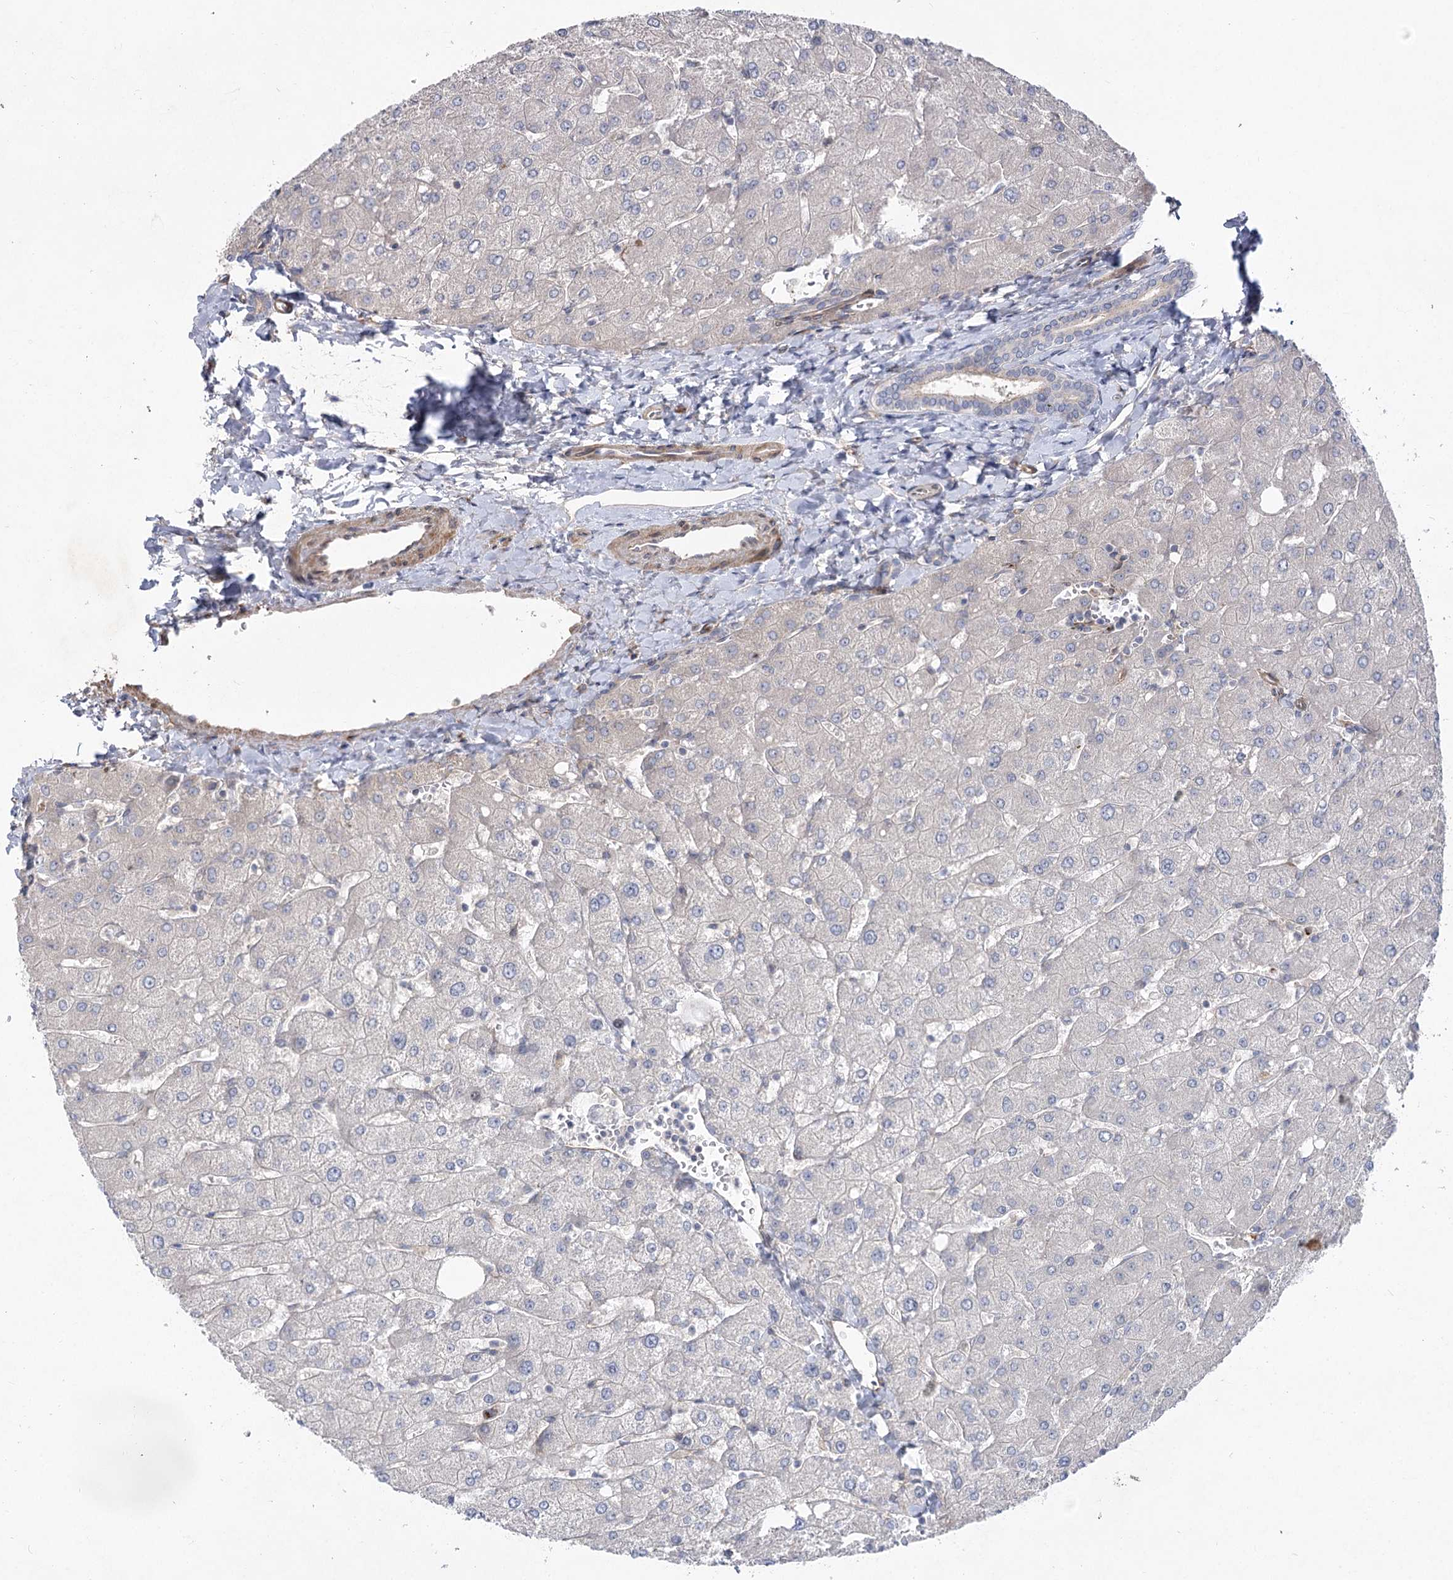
{"staining": {"intensity": "negative", "quantity": "none", "location": "none"}, "tissue": "liver", "cell_type": "Cholangiocytes", "image_type": "normal", "snomed": [{"axis": "morphology", "description": "Normal tissue, NOS"}, {"axis": "topography", "description": "Liver"}], "caption": "High magnification brightfield microscopy of unremarkable liver stained with DAB (3,3'-diaminobenzidine) (brown) and counterstained with hematoxylin (blue): cholangiocytes show no significant expression.", "gene": "SH3BP5L", "patient": {"sex": "male", "age": 55}}